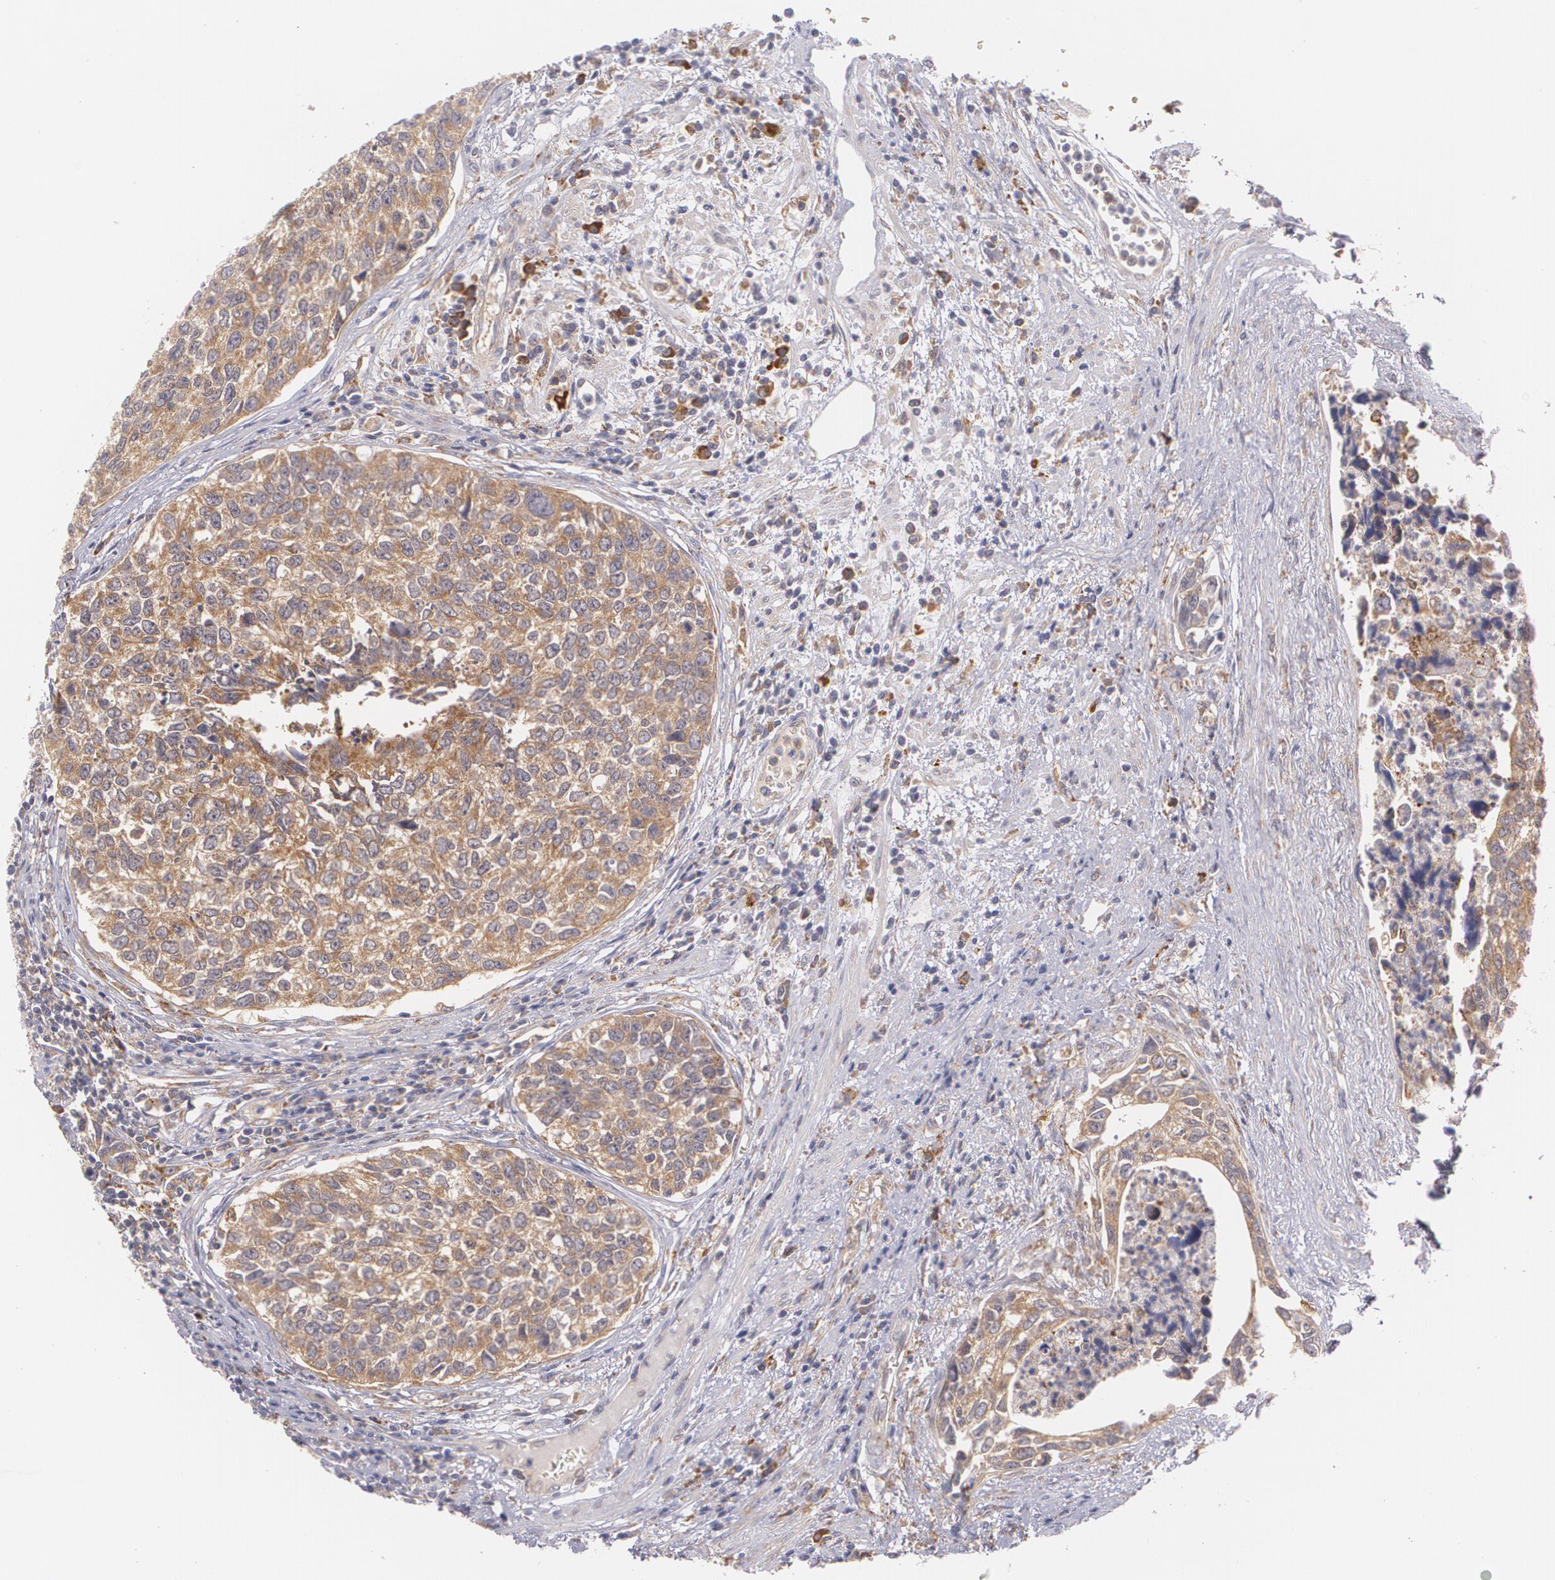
{"staining": {"intensity": "moderate", "quantity": ">75%", "location": "cytoplasmic/membranous"}, "tissue": "urothelial cancer", "cell_type": "Tumor cells", "image_type": "cancer", "snomed": [{"axis": "morphology", "description": "Urothelial carcinoma, High grade"}, {"axis": "topography", "description": "Urinary bladder"}], "caption": "High-grade urothelial carcinoma was stained to show a protein in brown. There is medium levels of moderate cytoplasmic/membranous expression in approximately >75% of tumor cells.", "gene": "CCL17", "patient": {"sex": "male", "age": 81}}